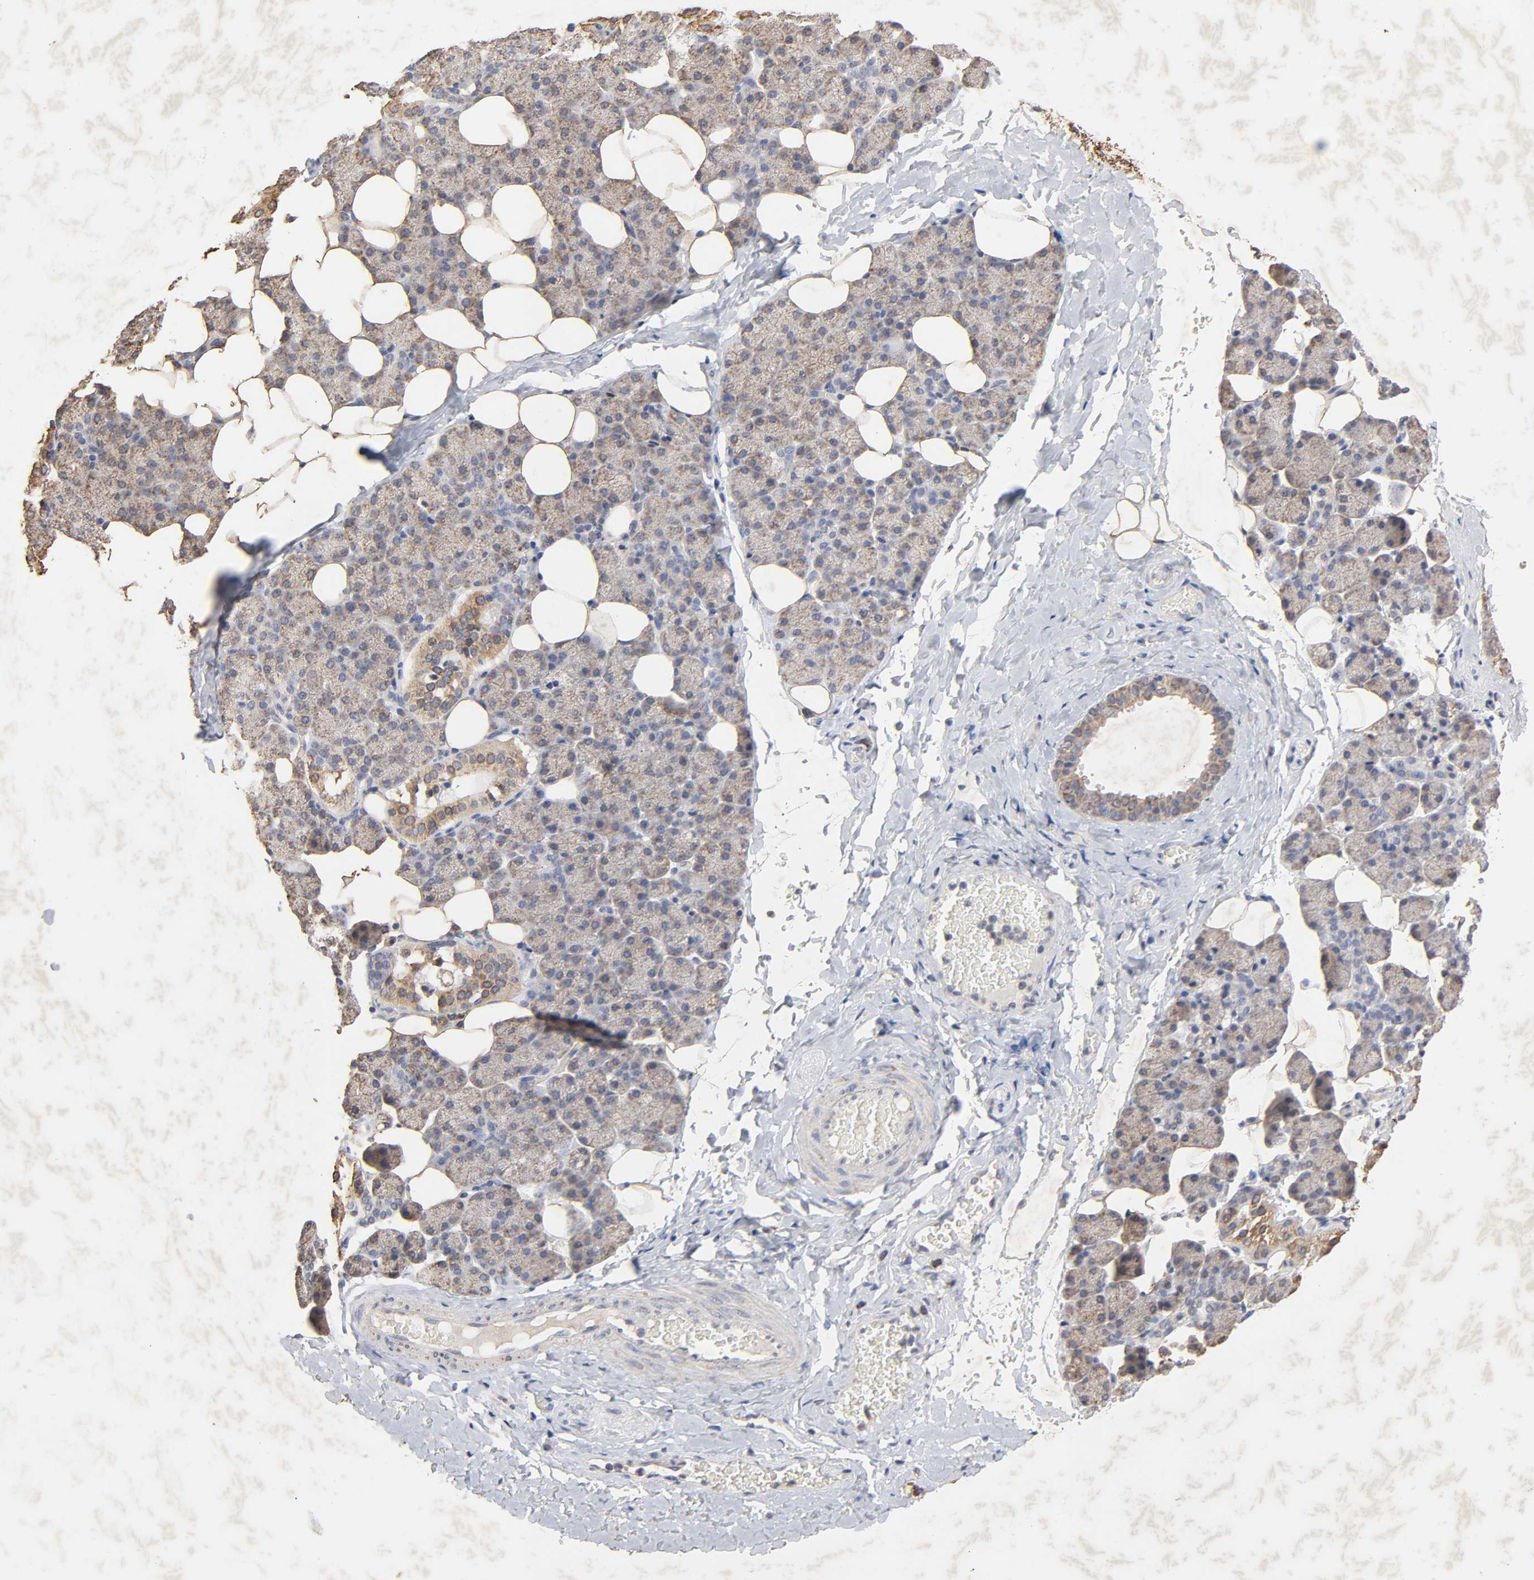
{"staining": {"intensity": "moderate", "quantity": "<25%", "location": "cytoplasmic/membranous"}, "tissue": "salivary gland", "cell_type": "Glandular cells", "image_type": "normal", "snomed": [{"axis": "morphology", "description": "Normal tissue, NOS"}, {"axis": "topography", "description": "Lymph node"}, {"axis": "topography", "description": "Salivary gland"}], "caption": "High-power microscopy captured an immunohistochemistry (IHC) histopathology image of unremarkable salivary gland, revealing moderate cytoplasmic/membranous positivity in about <25% of glandular cells.", "gene": "CYCS", "patient": {"sex": "male", "age": 8}}